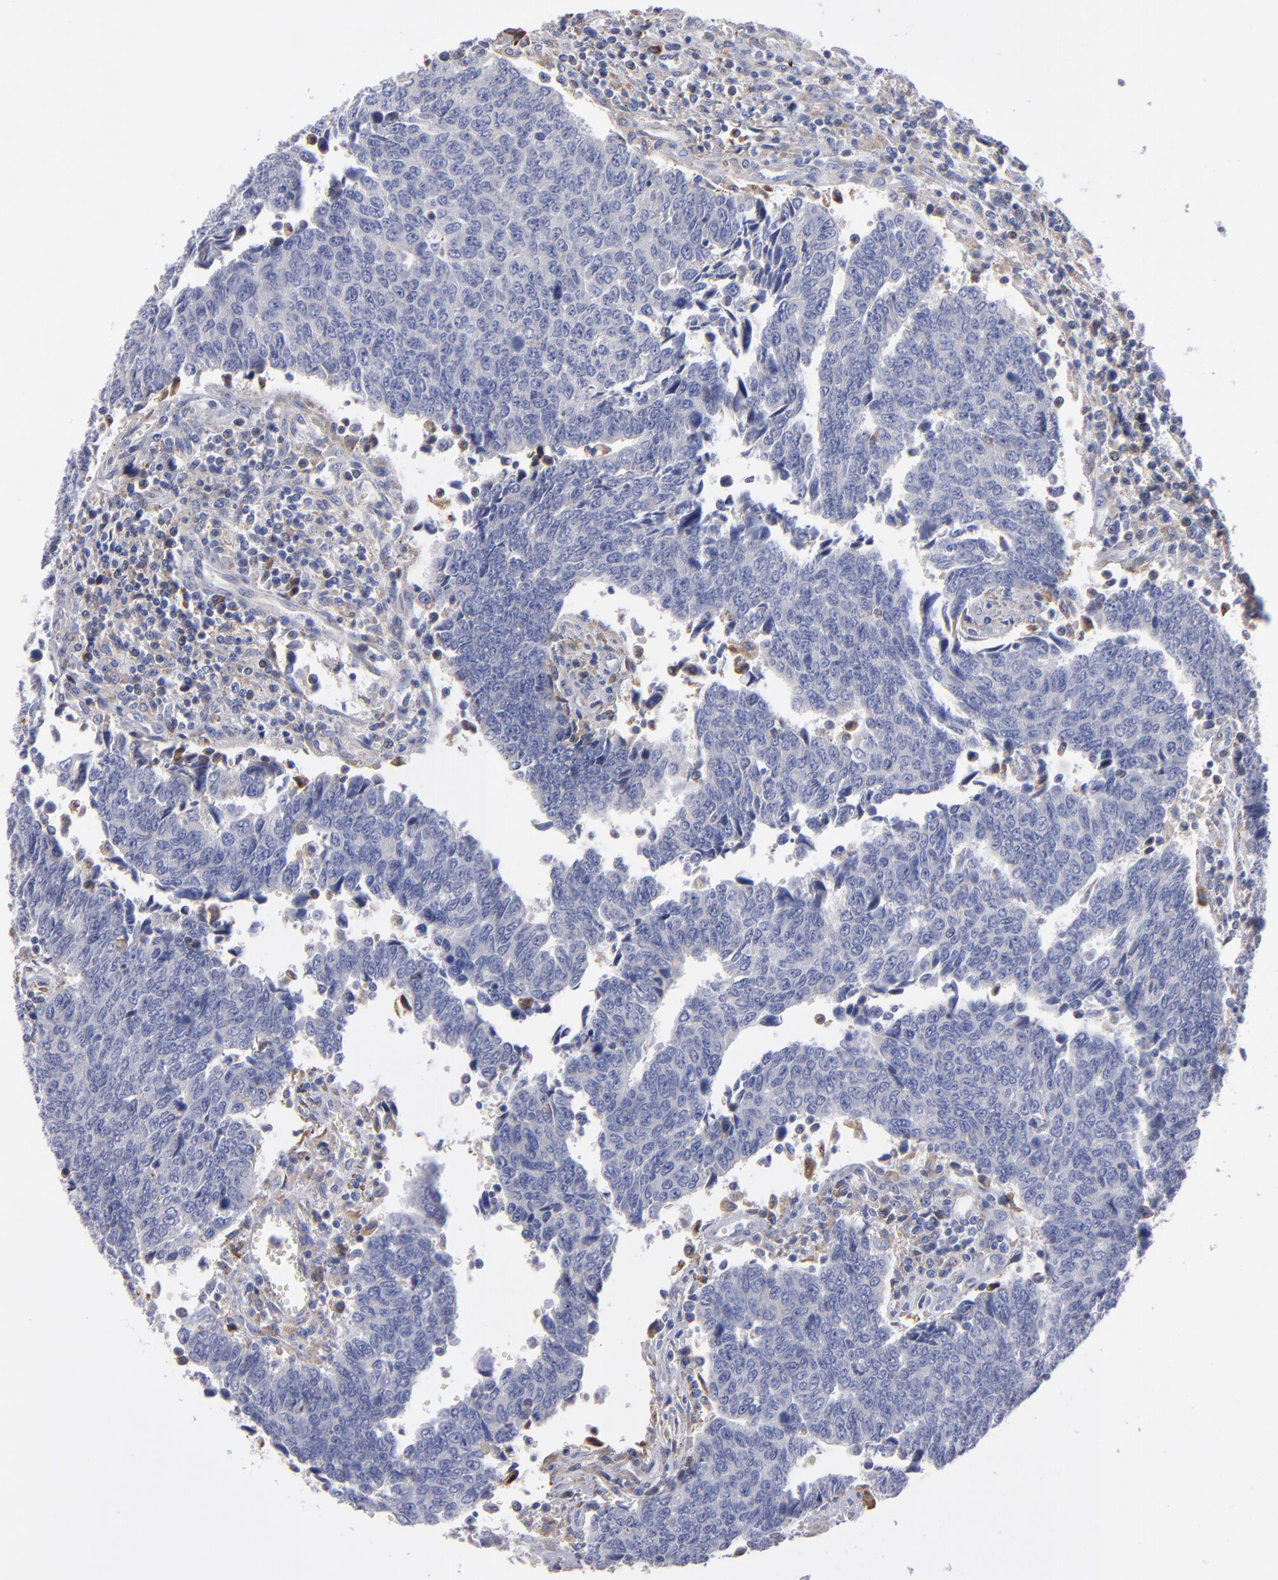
{"staining": {"intensity": "negative", "quantity": "none", "location": "none"}, "tissue": "urothelial cancer", "cell_type": "Tumor cells", "image_type": "cancer", "snomed": [{"axis": "morphology", "description": "Urothelial carcinoma, High grade"}, {"axis": "topography", "description": "Urinary bladder"}], "caption": "This is an immunohistochemistry image of human urothelial cancer. There is no positivity in tumor cells.", "gene": "MFGE8", "patient": {"sex": "male", "age": 86}}